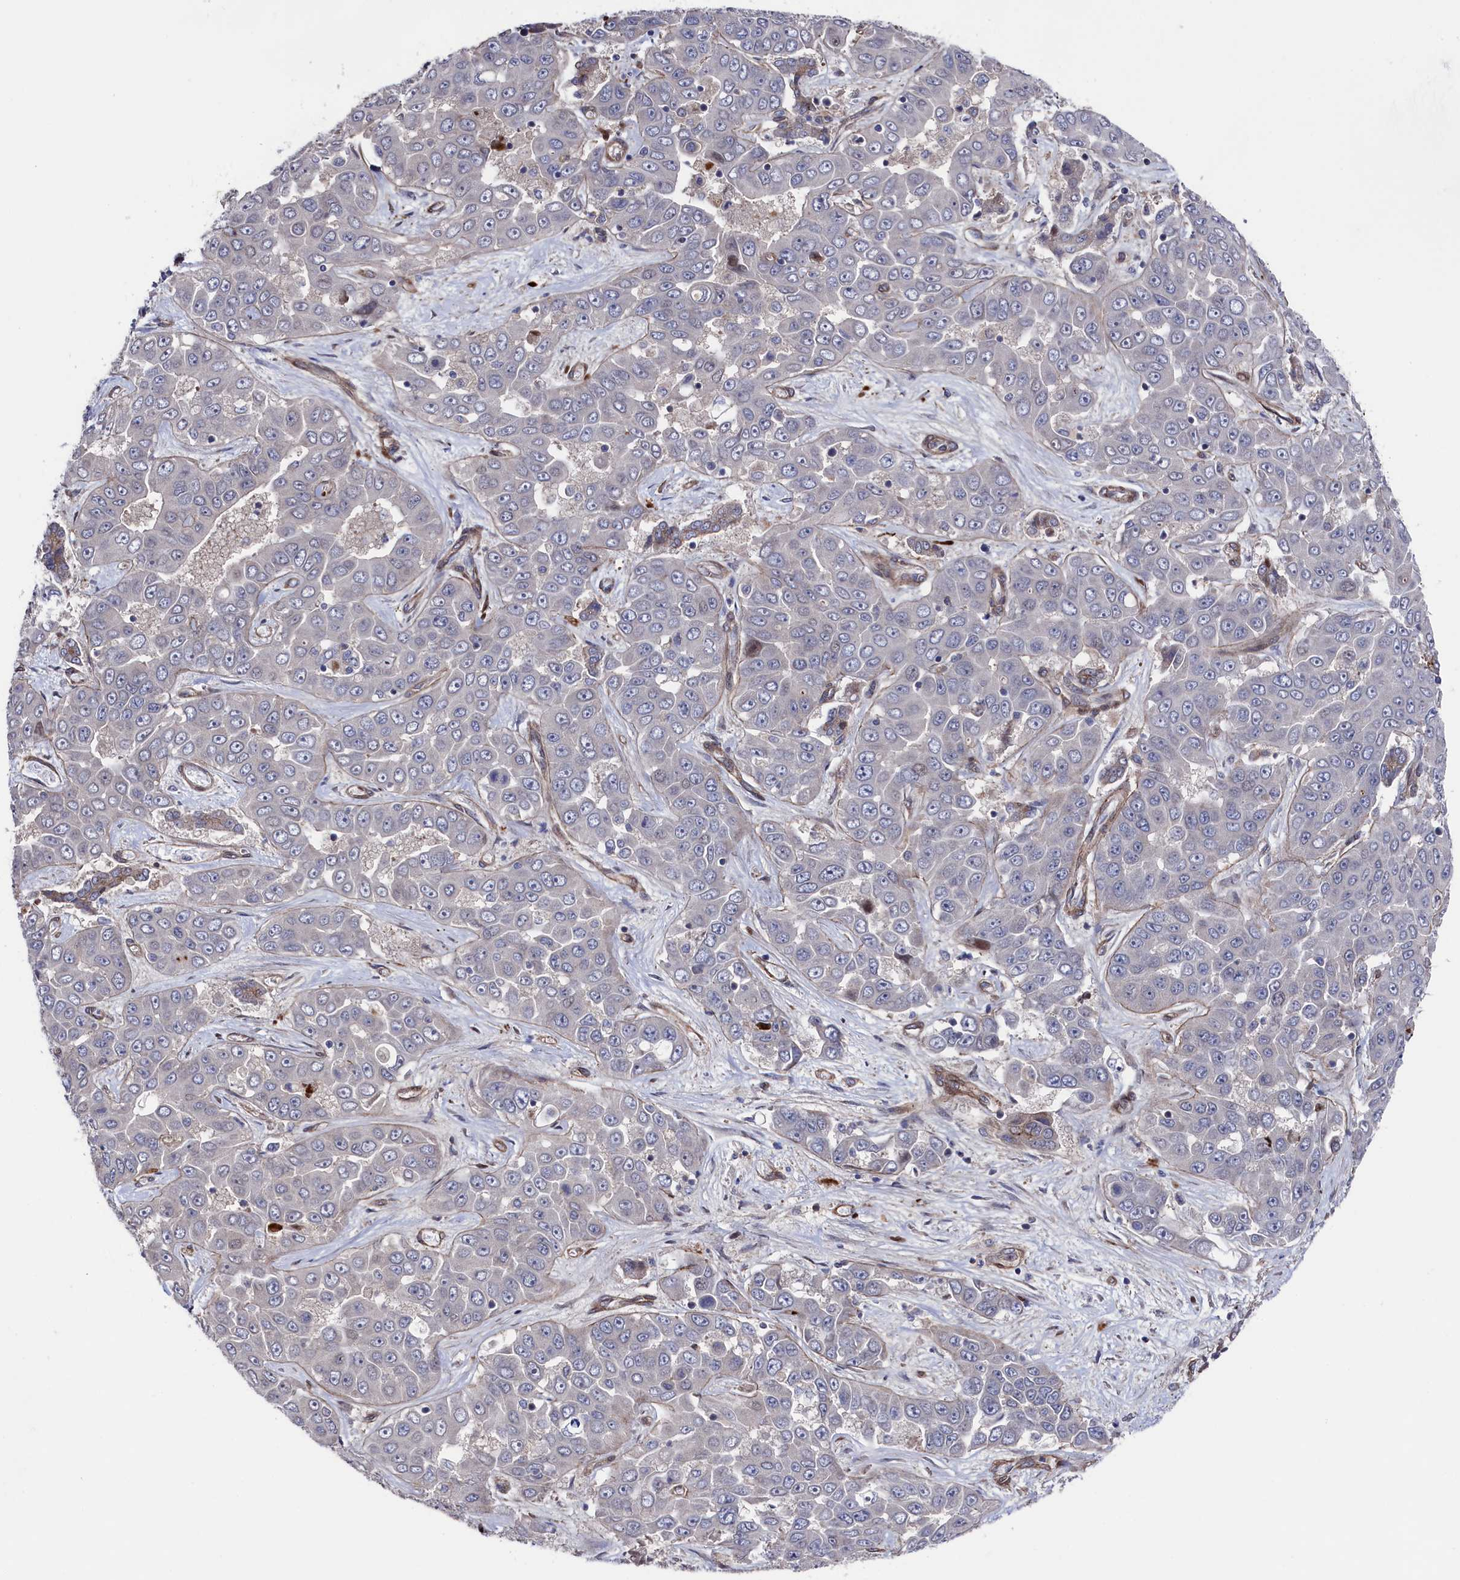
{"staining": {"intensity": "negative", "quantity": "none", "location": "none"}, "tissue": "liver cancer", "cell_type": "Tumor cells", "image_type": "cancer", "snomed": [{"axis": "morphology", "description": "Cholangiocarcinoma"}, {"axis": "topography", "description": "Liver"}], "caption": "This is an immunohistochemistry (IHC) photomicrograph of human liver cancer (cholangiocarcinoma). There is no positivity in tumor cells.", "gene": "ZNF891", "patient": {"sex": "female", "age": 52}}